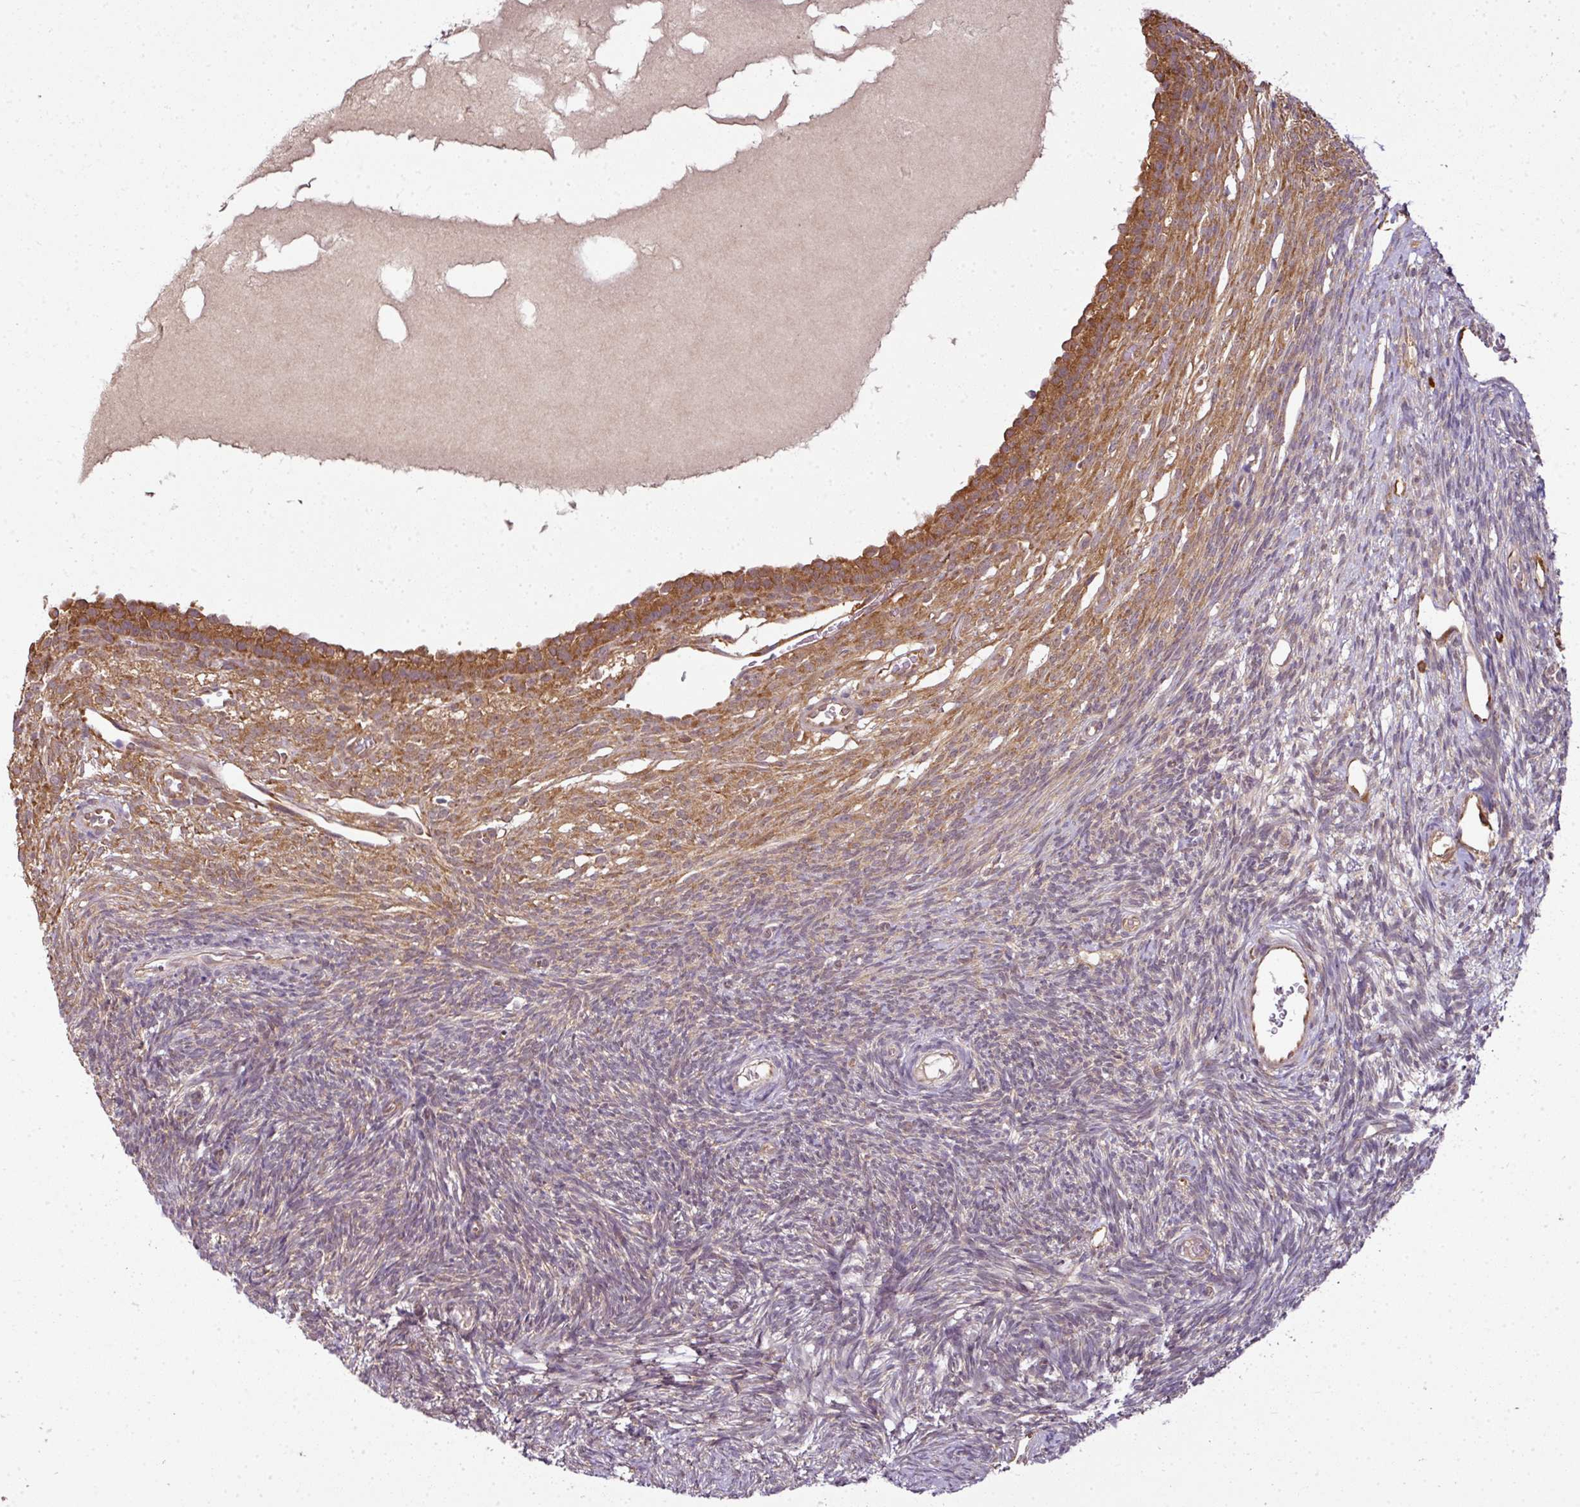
{"staining": {"intensity": "moderate", "quantity": "<25%", "location": "cytoplasmic/membranous"}, "tissue": "ovary", "cell_type": "Ovarian stroma cells", "image_type": "normal", "snomed": [{"axis": "morphology", "description": "Normal tissue, NOS"}, {"axis": "topography", "description": "Ovary"}], "caption": "This photomicrograph demonstrates immunohistochemistry staining of normal ovary, with low moderate cytoplasmic/membranous expression in approximately <25% of ovarian stroma cells.", "gene": "RBM14", "patient": {"sex": "female", "age": 39}}